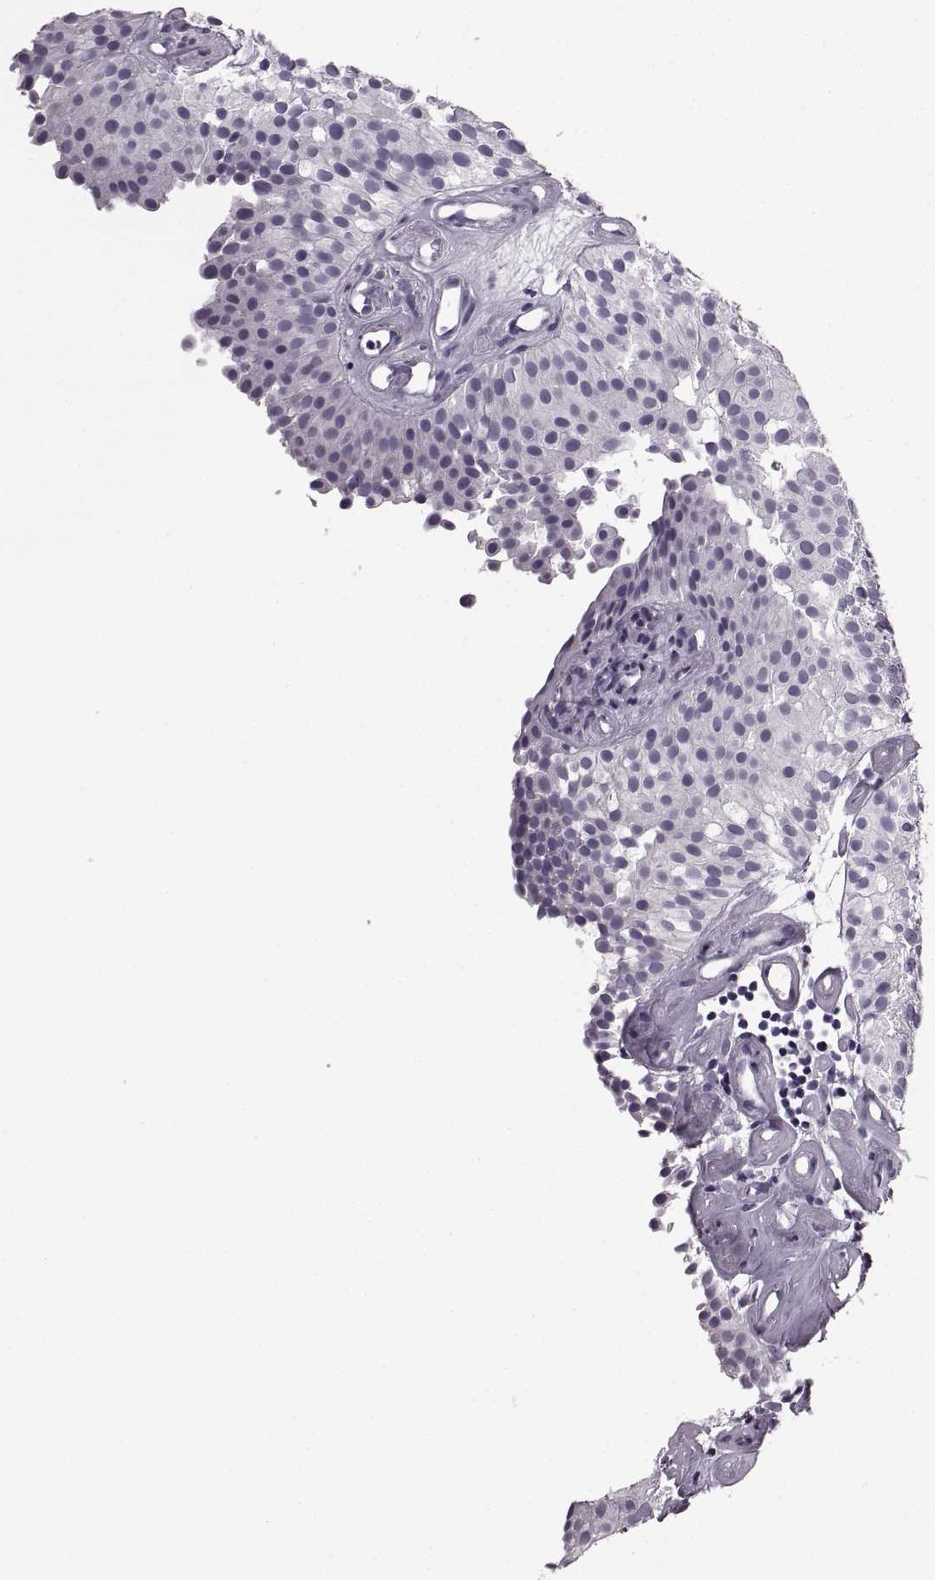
{"staining": {"intensity": "negative", "quantity": "none", "location": "none"}, "tissue": "urothelial cancer", "cell_type": "Tumor cells", "image_type": "cancer", "snomed": [{"axis": "morphology", "description": "Urothelial carcinoma, Low grade"}, {"axis": "topography", "description": "Urinary bladder"}], "caption": "High magnification brightfield microscopy of low-grade urothelial carcinoma stained with DAB (3,3'-diaminobenzidine) (brown) and counterstained with hematoxylin (blue): tumor cells show no significant staining.", "gene": "JSRP1", "patient": {"sex": "female", "age": 87}}